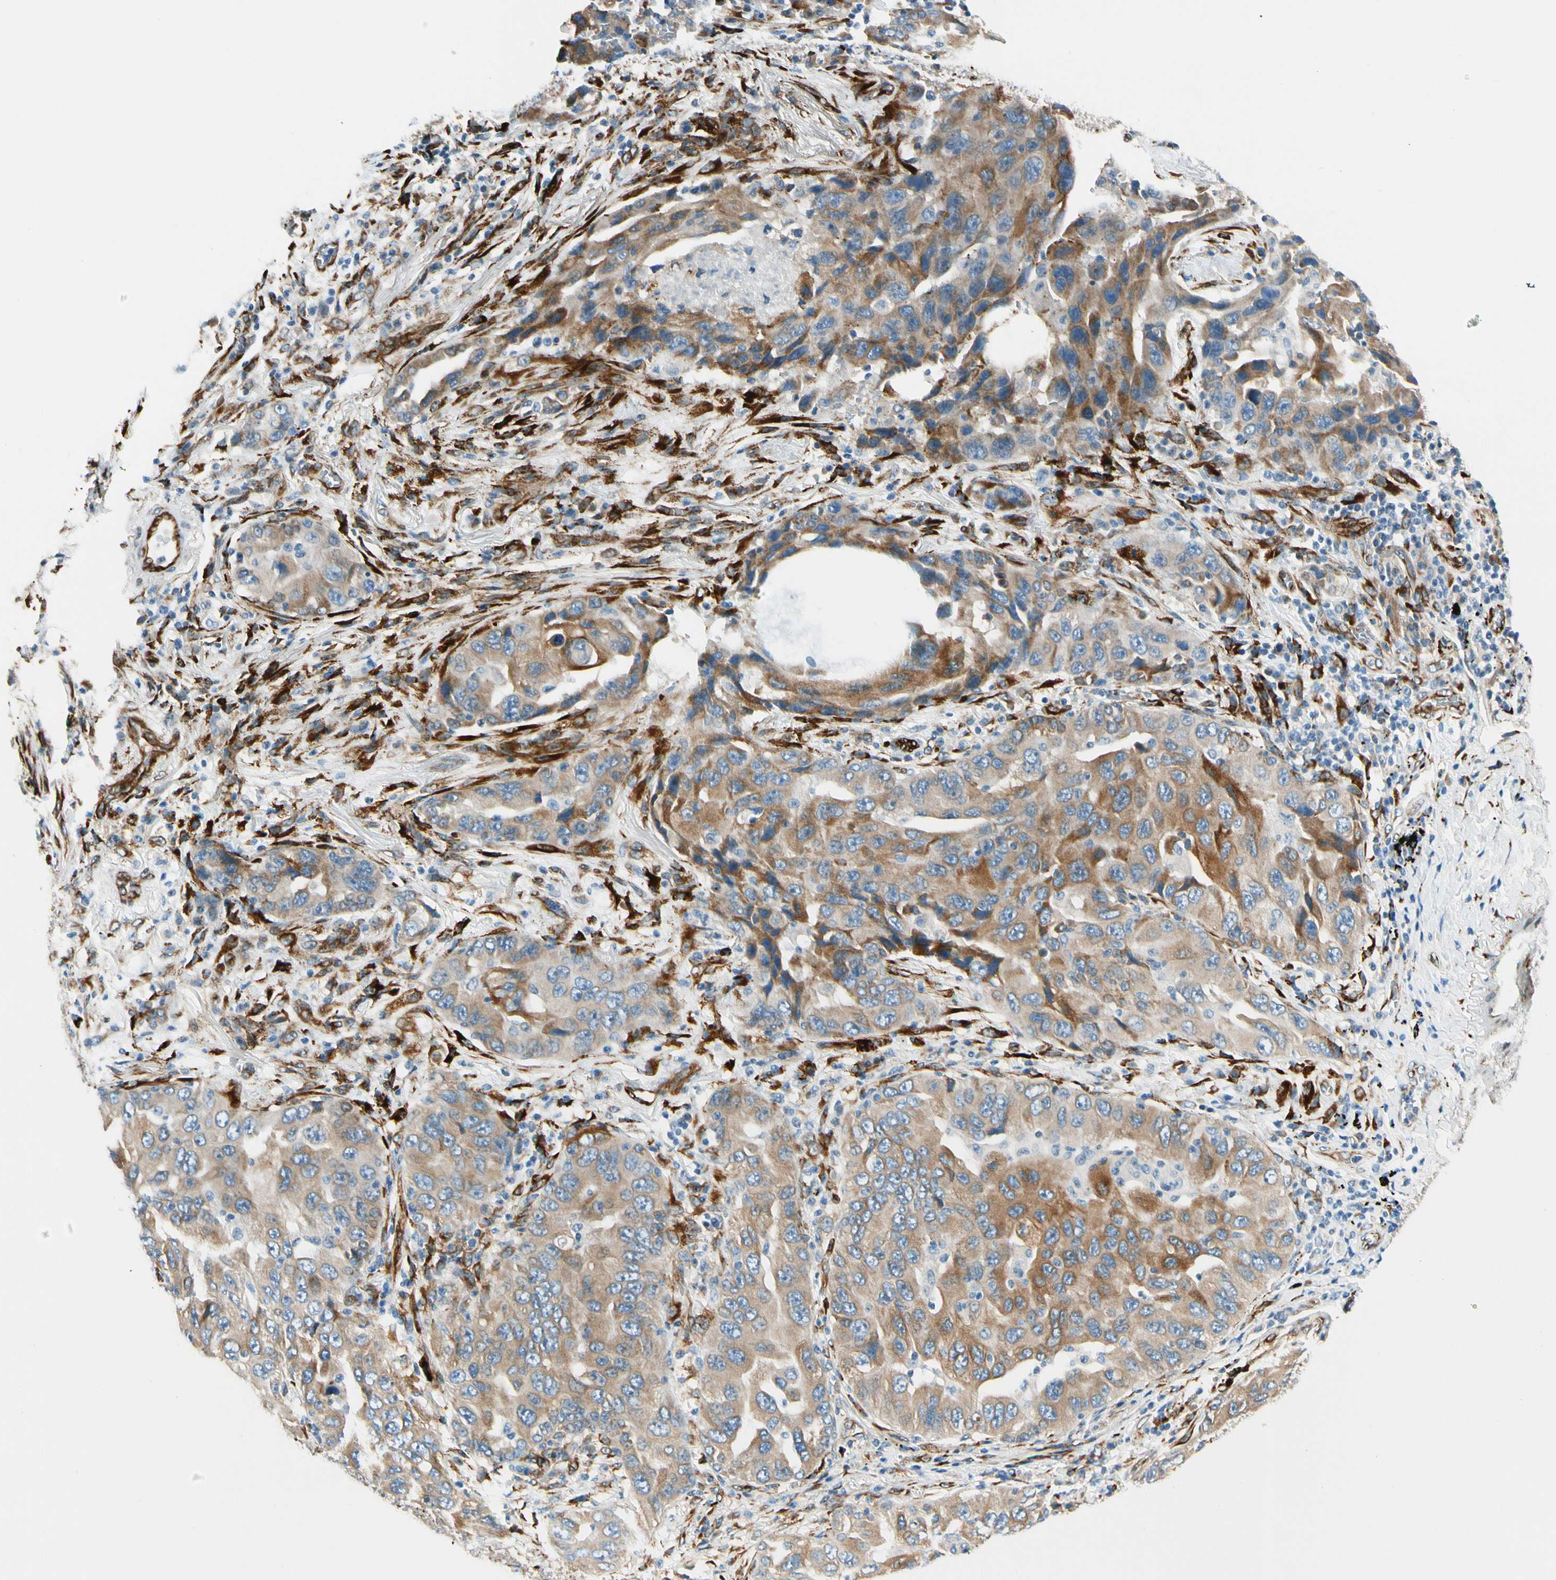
{"staining": {"intensity": "moderate", "quantity": ">75%", "location": "cytoplasmic/membranous"}, "tissue": "lung cancer", "cell_type": "Tumor cells", "image_type": "cancer", "snomed": [{"axis": "morphology", "description": "Adenocarcinoma, NOS"}, {"axis": "topography", "description": "Lung"}], "caption": "Immunohistochemical staining of lung cancer exhibits medium levels of moderate cytoplasmic/membranous expression in approximately >75% of tumor cells.", "gene": "FKBP7", "patient": {"sex": "female", "age": 65}}